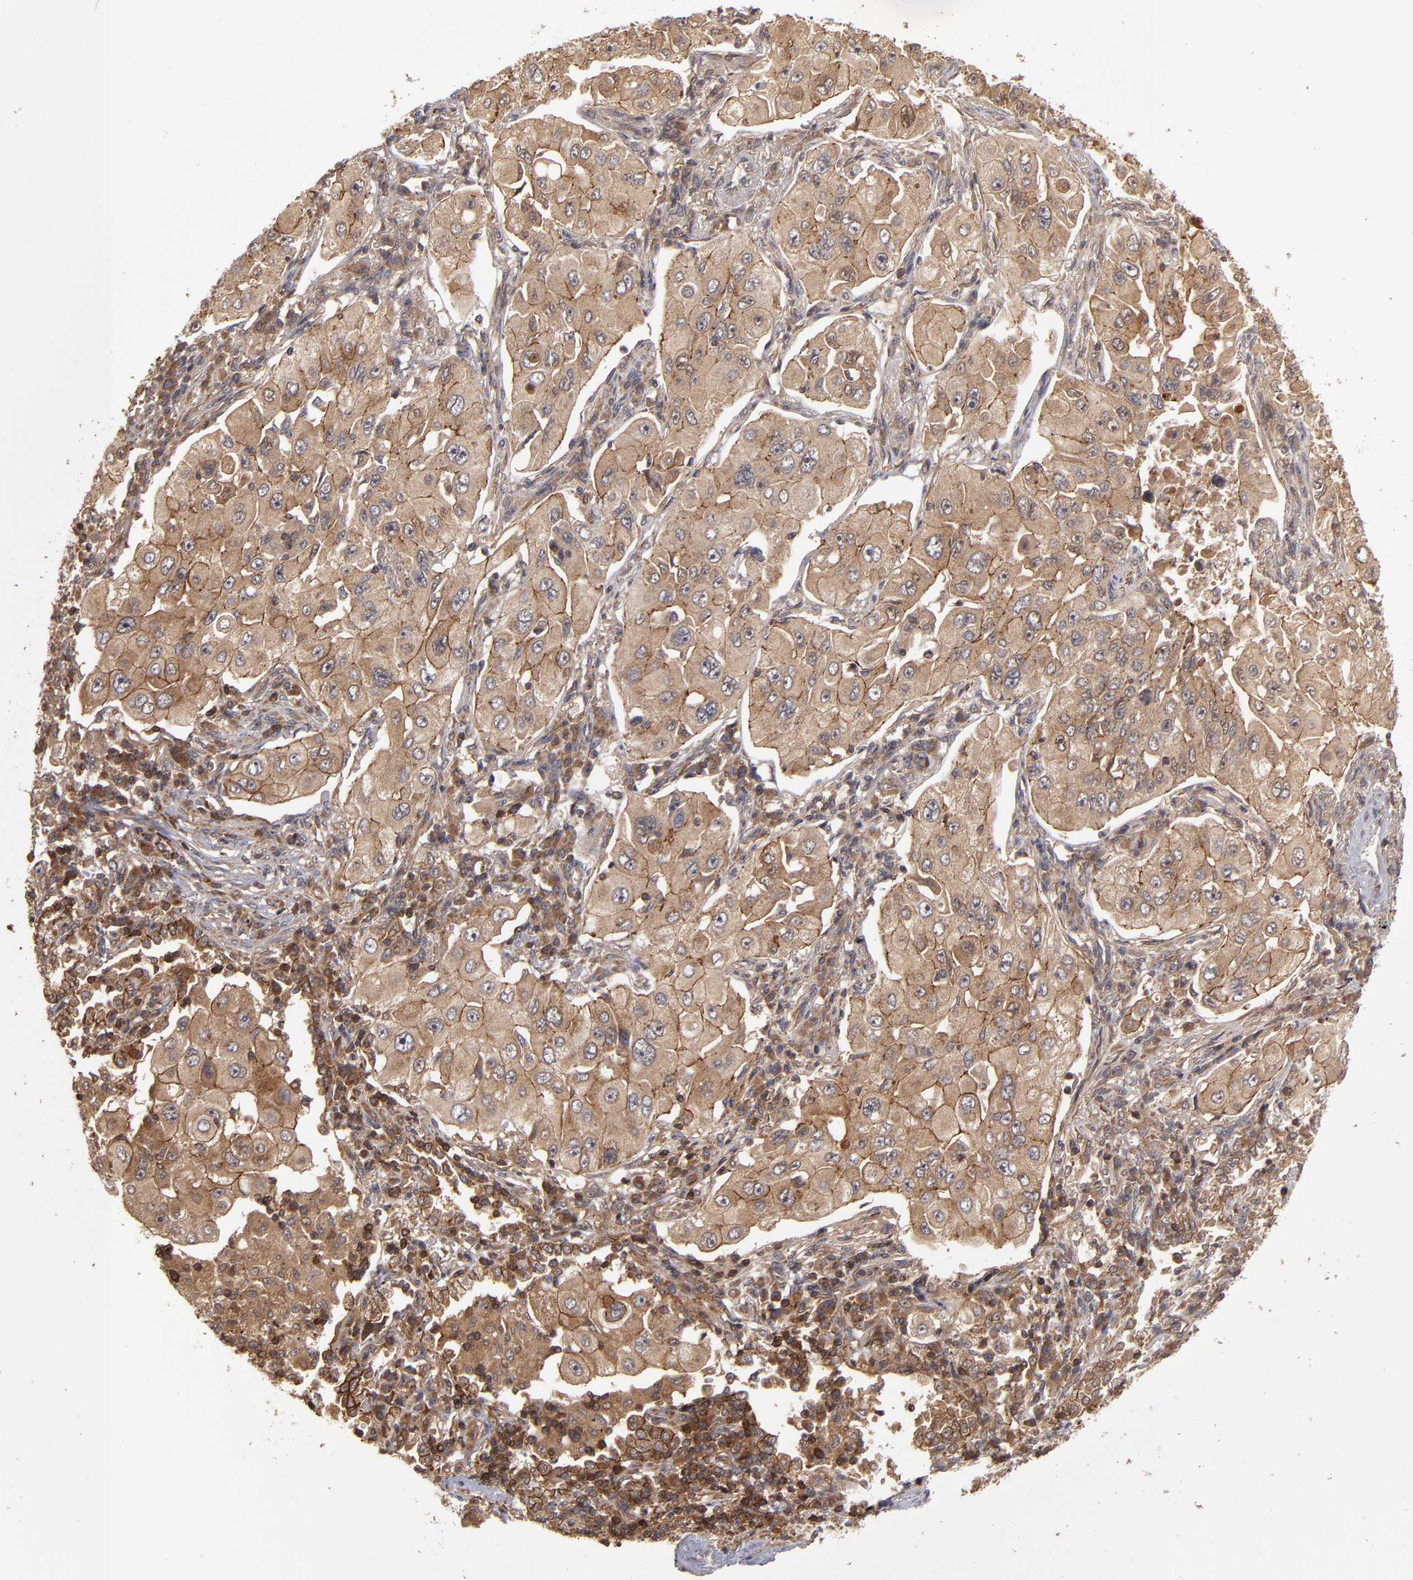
{"staining": {"intensity": "moderate", "quantity": ">75%", "location": "cytoplasmic/membranous"}, "tissue": "lung cancer", "cell_type": "Tumor cells", "image_type": "cancer", "snomed": [{"axis": "morphology", "description": "Adenocarcinoma, NOS"}, {"axis": "topography", "description": "Lung"}], "caption": "Immunohistochemical staining of lung adenocarcinoma reveals medium levels of moderate cytoplasmic/membranous staining in about >75% of tumor cells.", "gene": "RPS6KA6", "patient": {"sex": "male", "age": 84}}